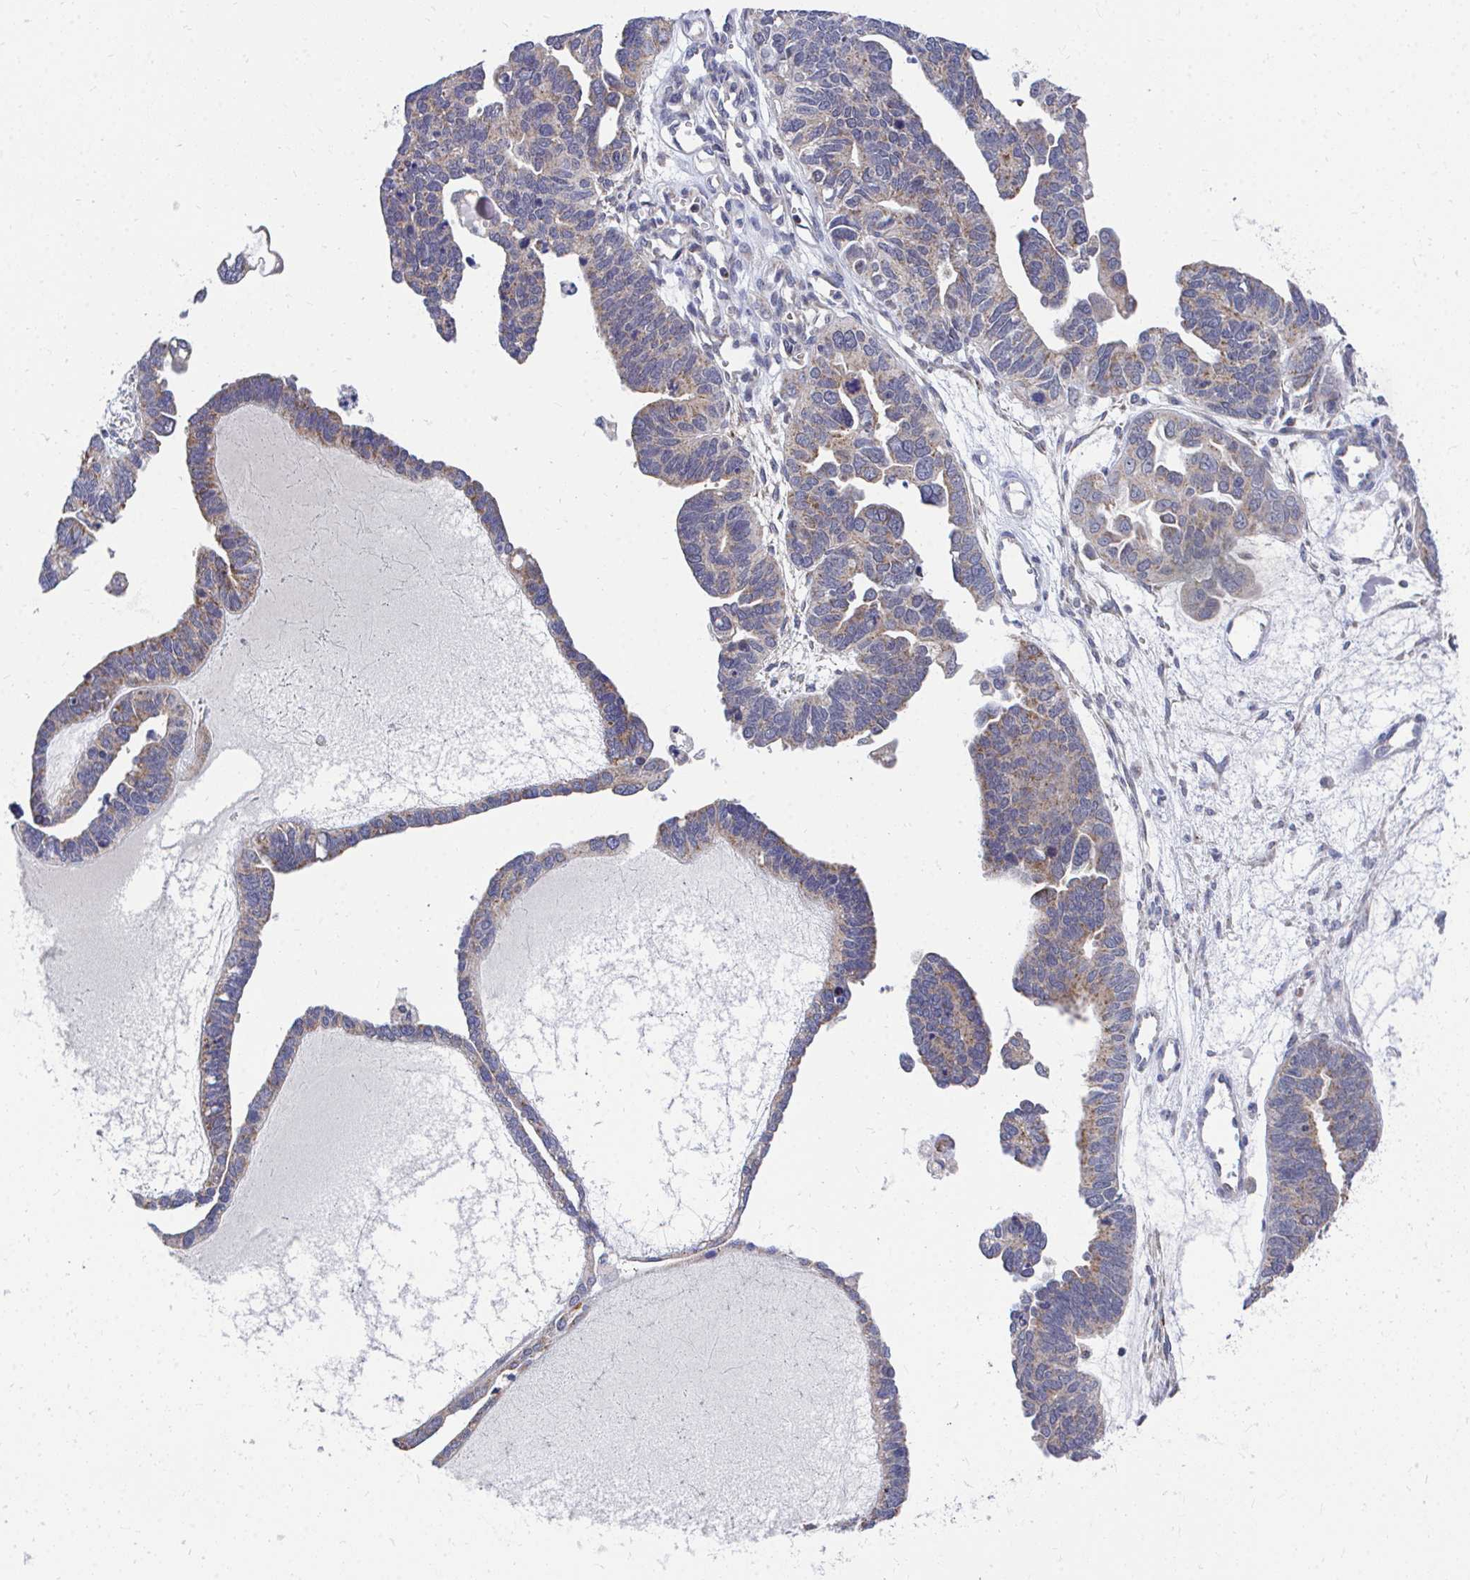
{"staining": {"intensity": "weak", "quantity": "25%-75%", "location": "cytoplasmic/membranous"}, "tissue": "ovarian cancer", "cell_type": "Tumor cells", "image_type": "cancer", "snomed": [{"axis": "morphology", "description": "Cystadenocarcinoma, serous, NOS"}, {"axis": "topography", "description": "Ovary"}], "caption": "Brown immunohistochemical staining in serous cystadenocarcinoma (ovarian) exhibits weak cytoplasmic/membranous staining in approximately 25%-75% of tumor cells.", "gene": "PEX3", "patient": {"sex": "female", "age": 51}}